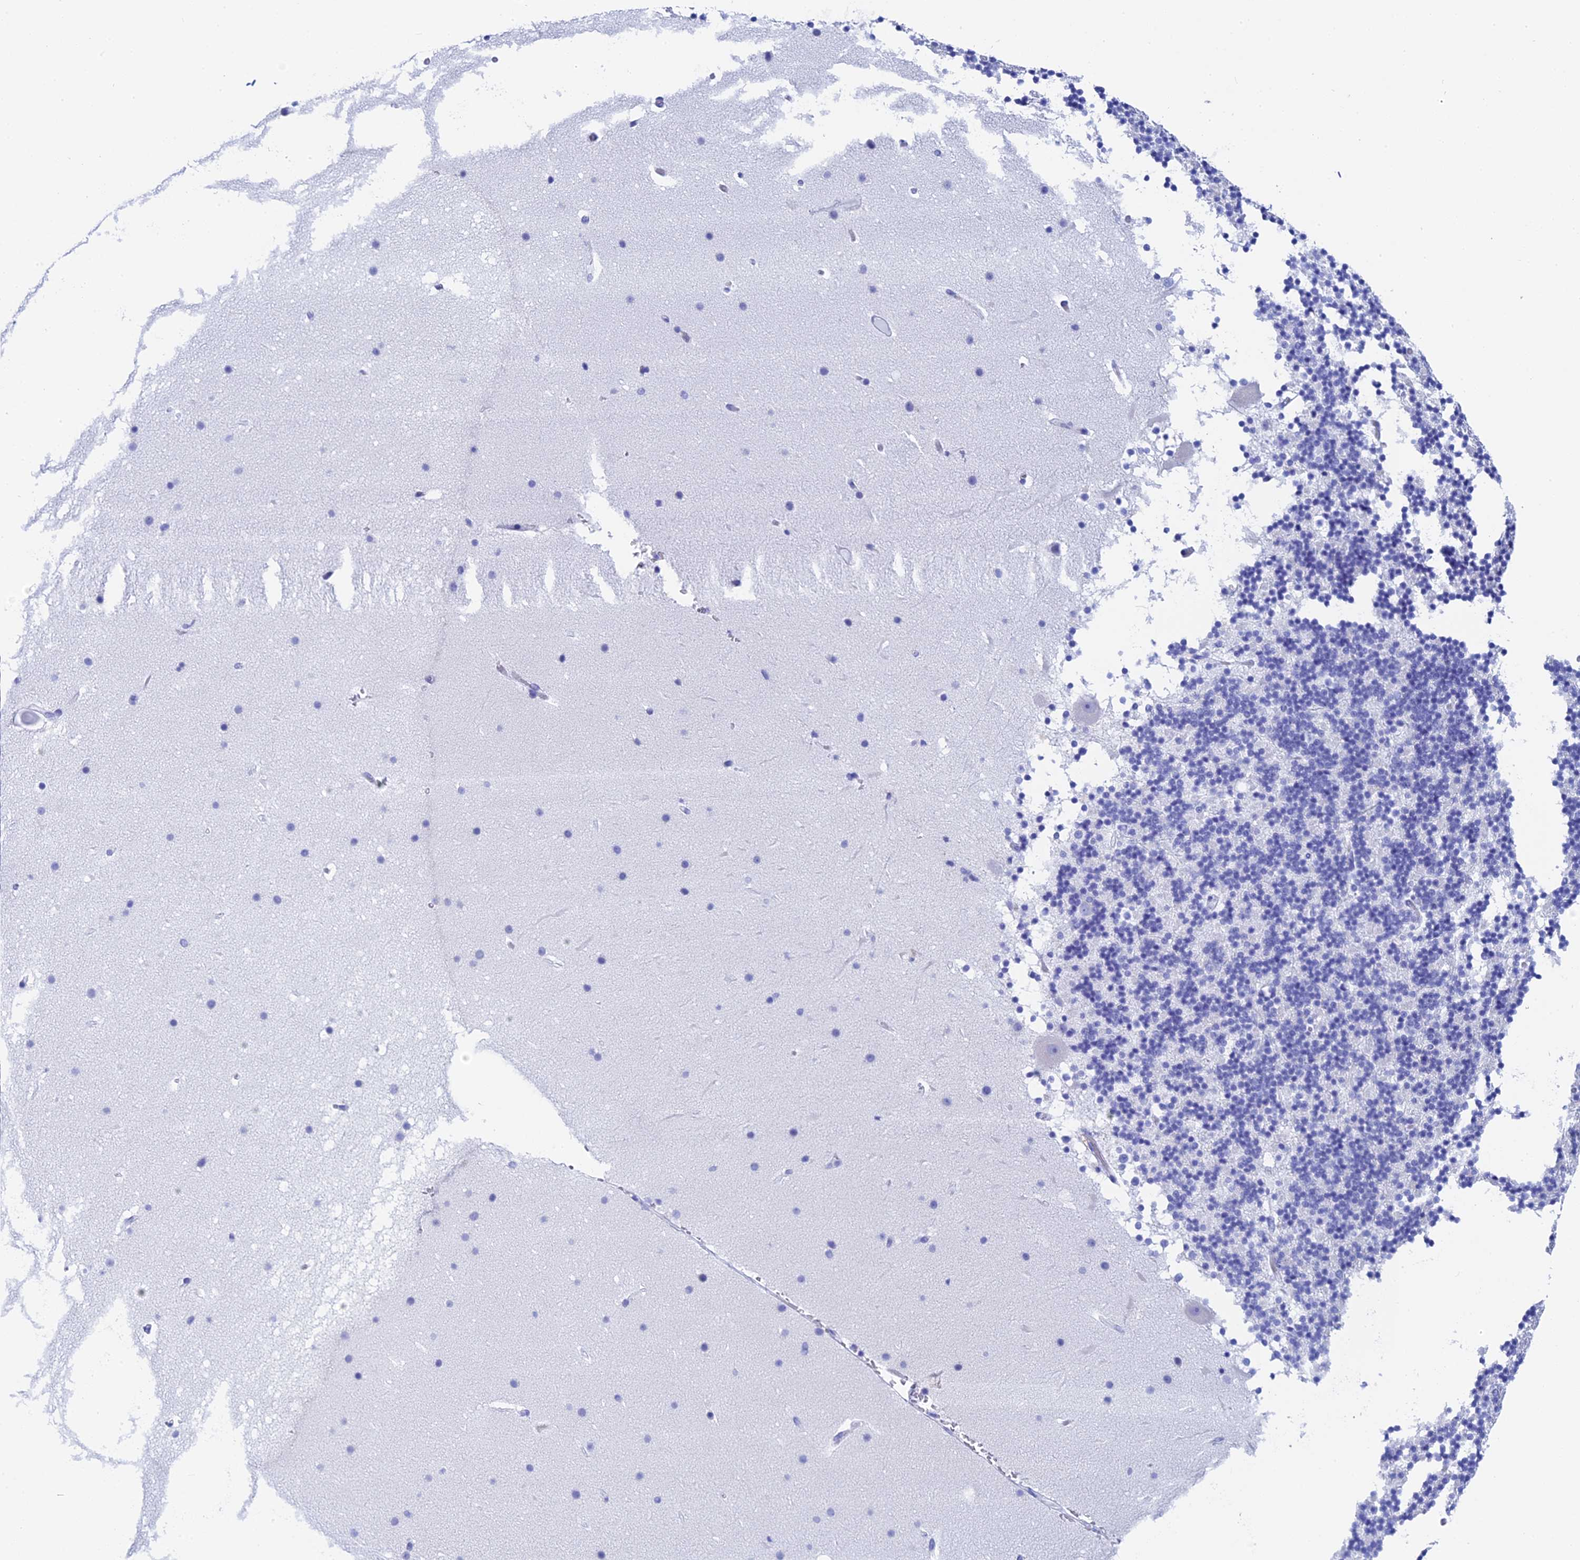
{"staining": {"intensity": "negative", "quantity": "none", "location": "none"}, "tissue": "cerebellum", "cell_type": "Cells in granular layer", "image_type": "normal", "snomed": [{"axis": "morphology", "description": "Normal tissue, NOS"}, {"axis": "topography", "description": "Cerebellum"}], "caption": "A high-resolution photomicrograph shows IHC staining of benign cerebellum, which shows no significant staining in cells in granular layer.", "gene": "TEX101", "patient": {"sex": "male", "age": 57}}